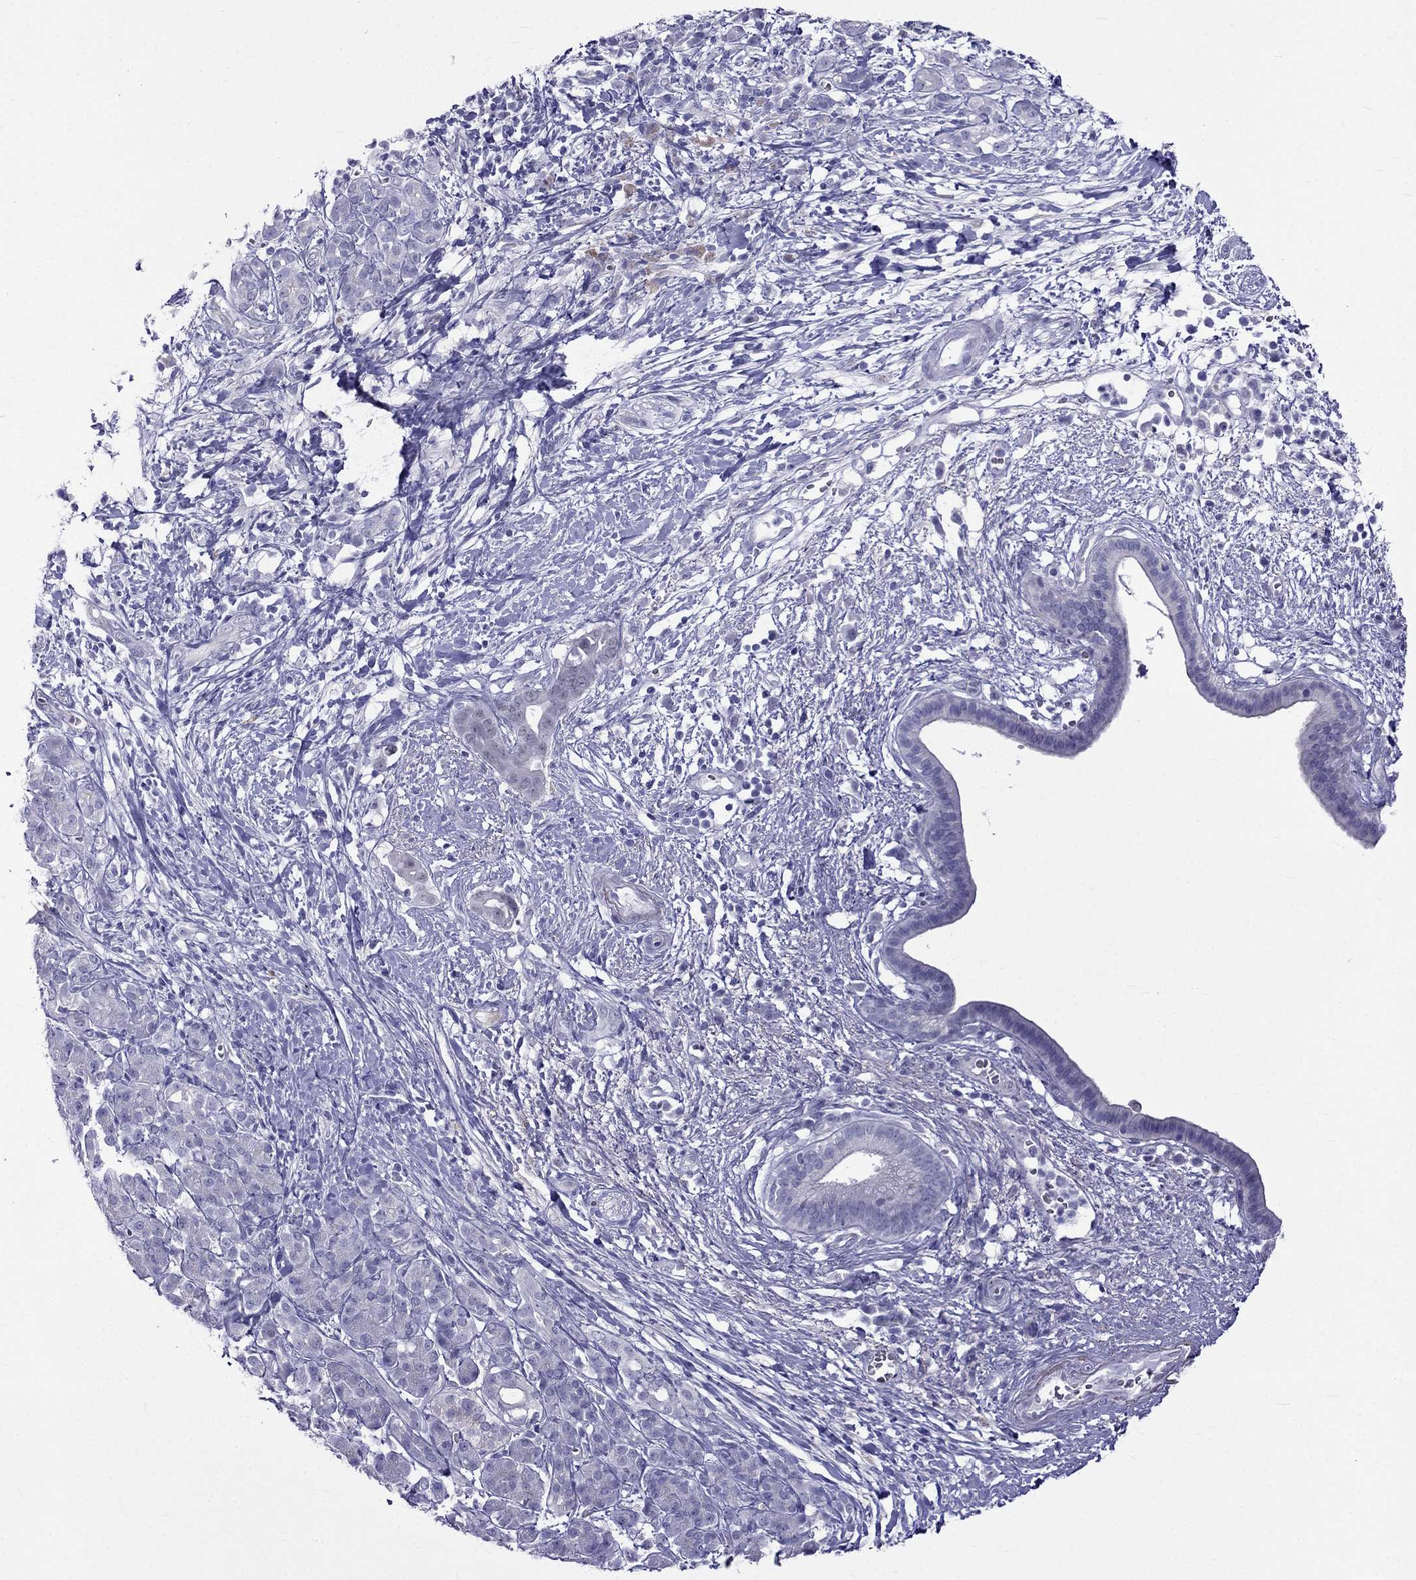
{"staining": {"intensity": "negative", "quantity": "none", "location": "none"}, "tissue": "pancreatic cancer", "cell_type": "Tumor cells", "image_type": "cancer", "snomed": [{"axis": "morphology", "description": "Adenocarcinoma, NOS"}, {"axis": "topography", "description": "Pancreas"}], "caption": "Tumor cells show no significant staining in pancreatic cancer.", "gene": "MGP", "patient": {"sex": "male", "age": 61}}